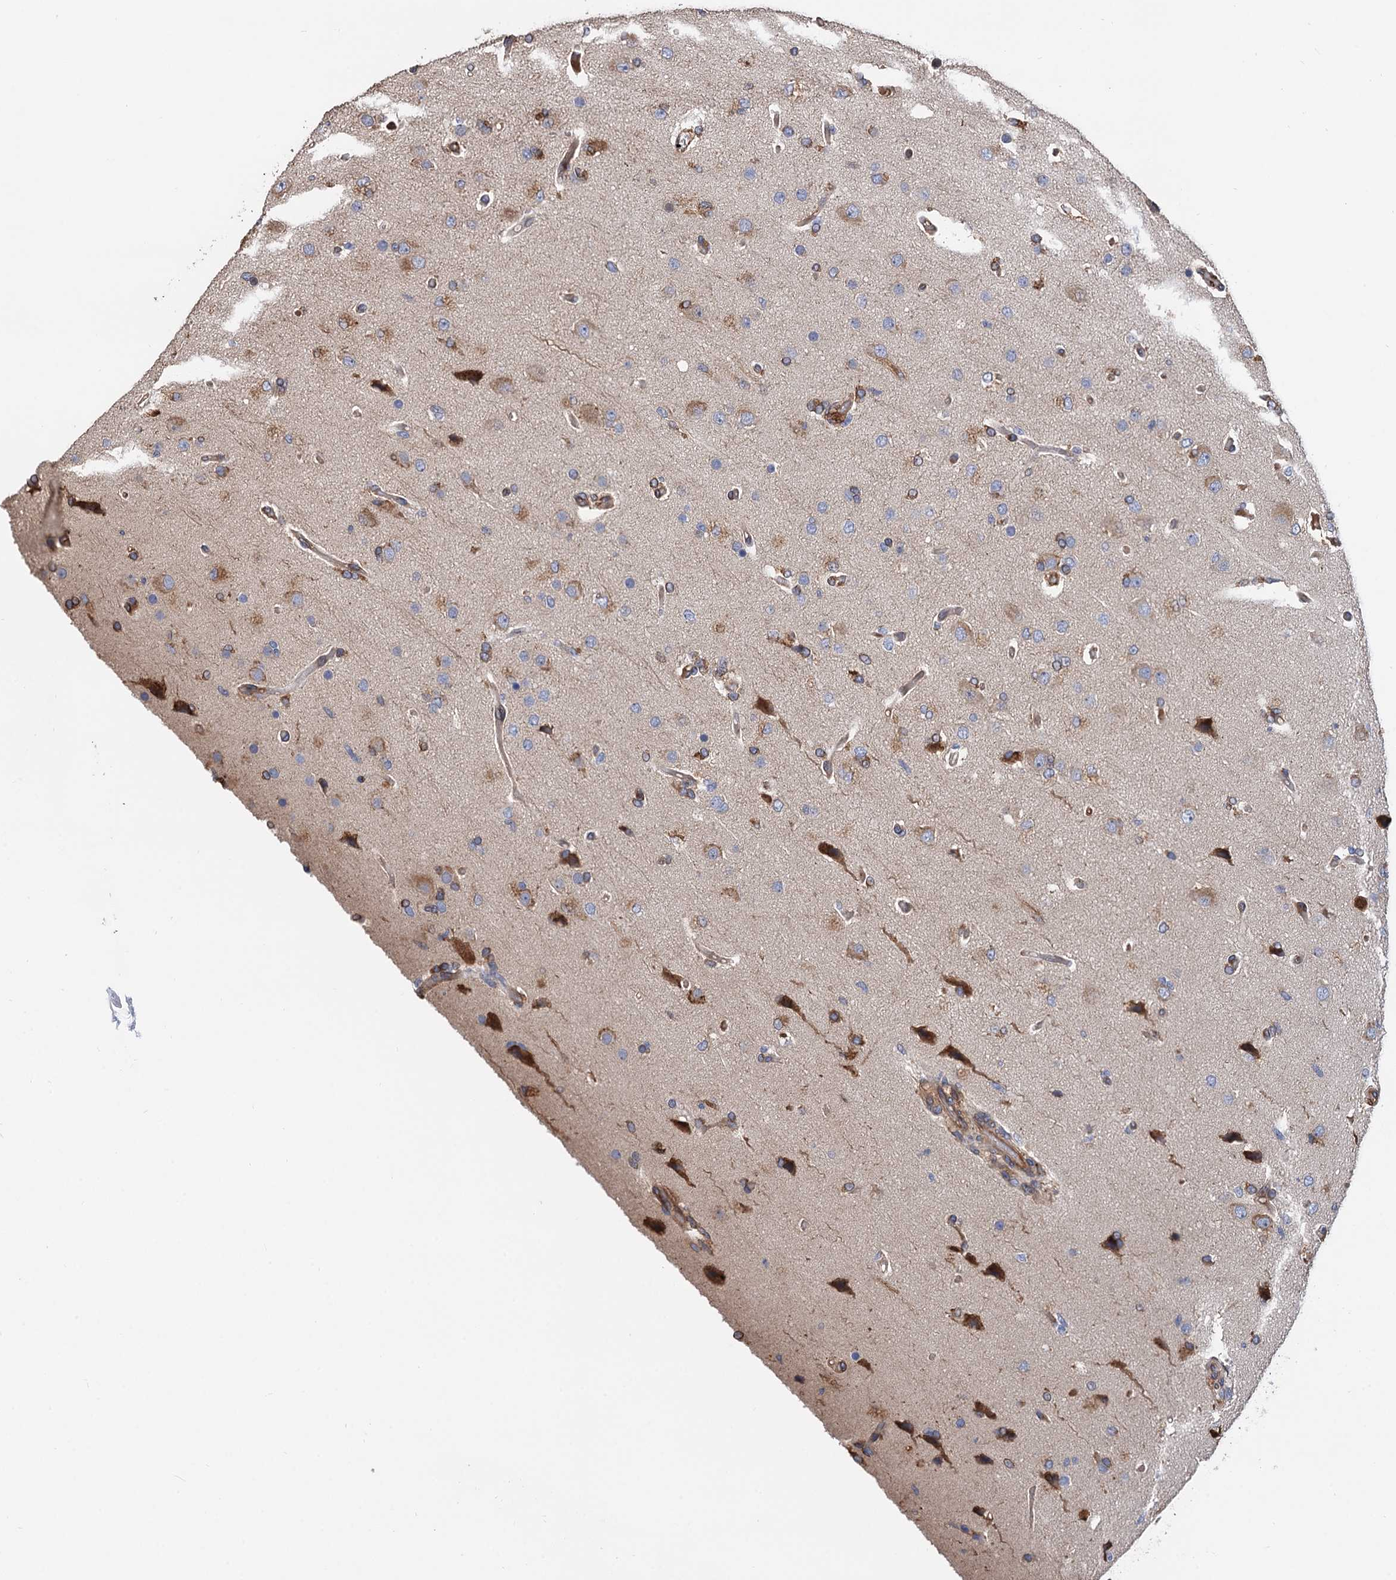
{"staining": {"intensity": "weak", "quantity": "<25%", "location": "cytoplasmic/membranous"}, "tissue": "glioma", "cell_type": "Tumor cells", "image_type": "cancer", "snomed": [{"axis": "morphology", "description": "Glioma, malignant, High grade"}, {"axis": "topography", "description": "Brain"}], "caption": "Glioma stained for a protein using immunohistochemistry (IHC) shows no expression tumor cells.", "gene": "CNNM1", "patient": {"sex": "female", "age": 74}}